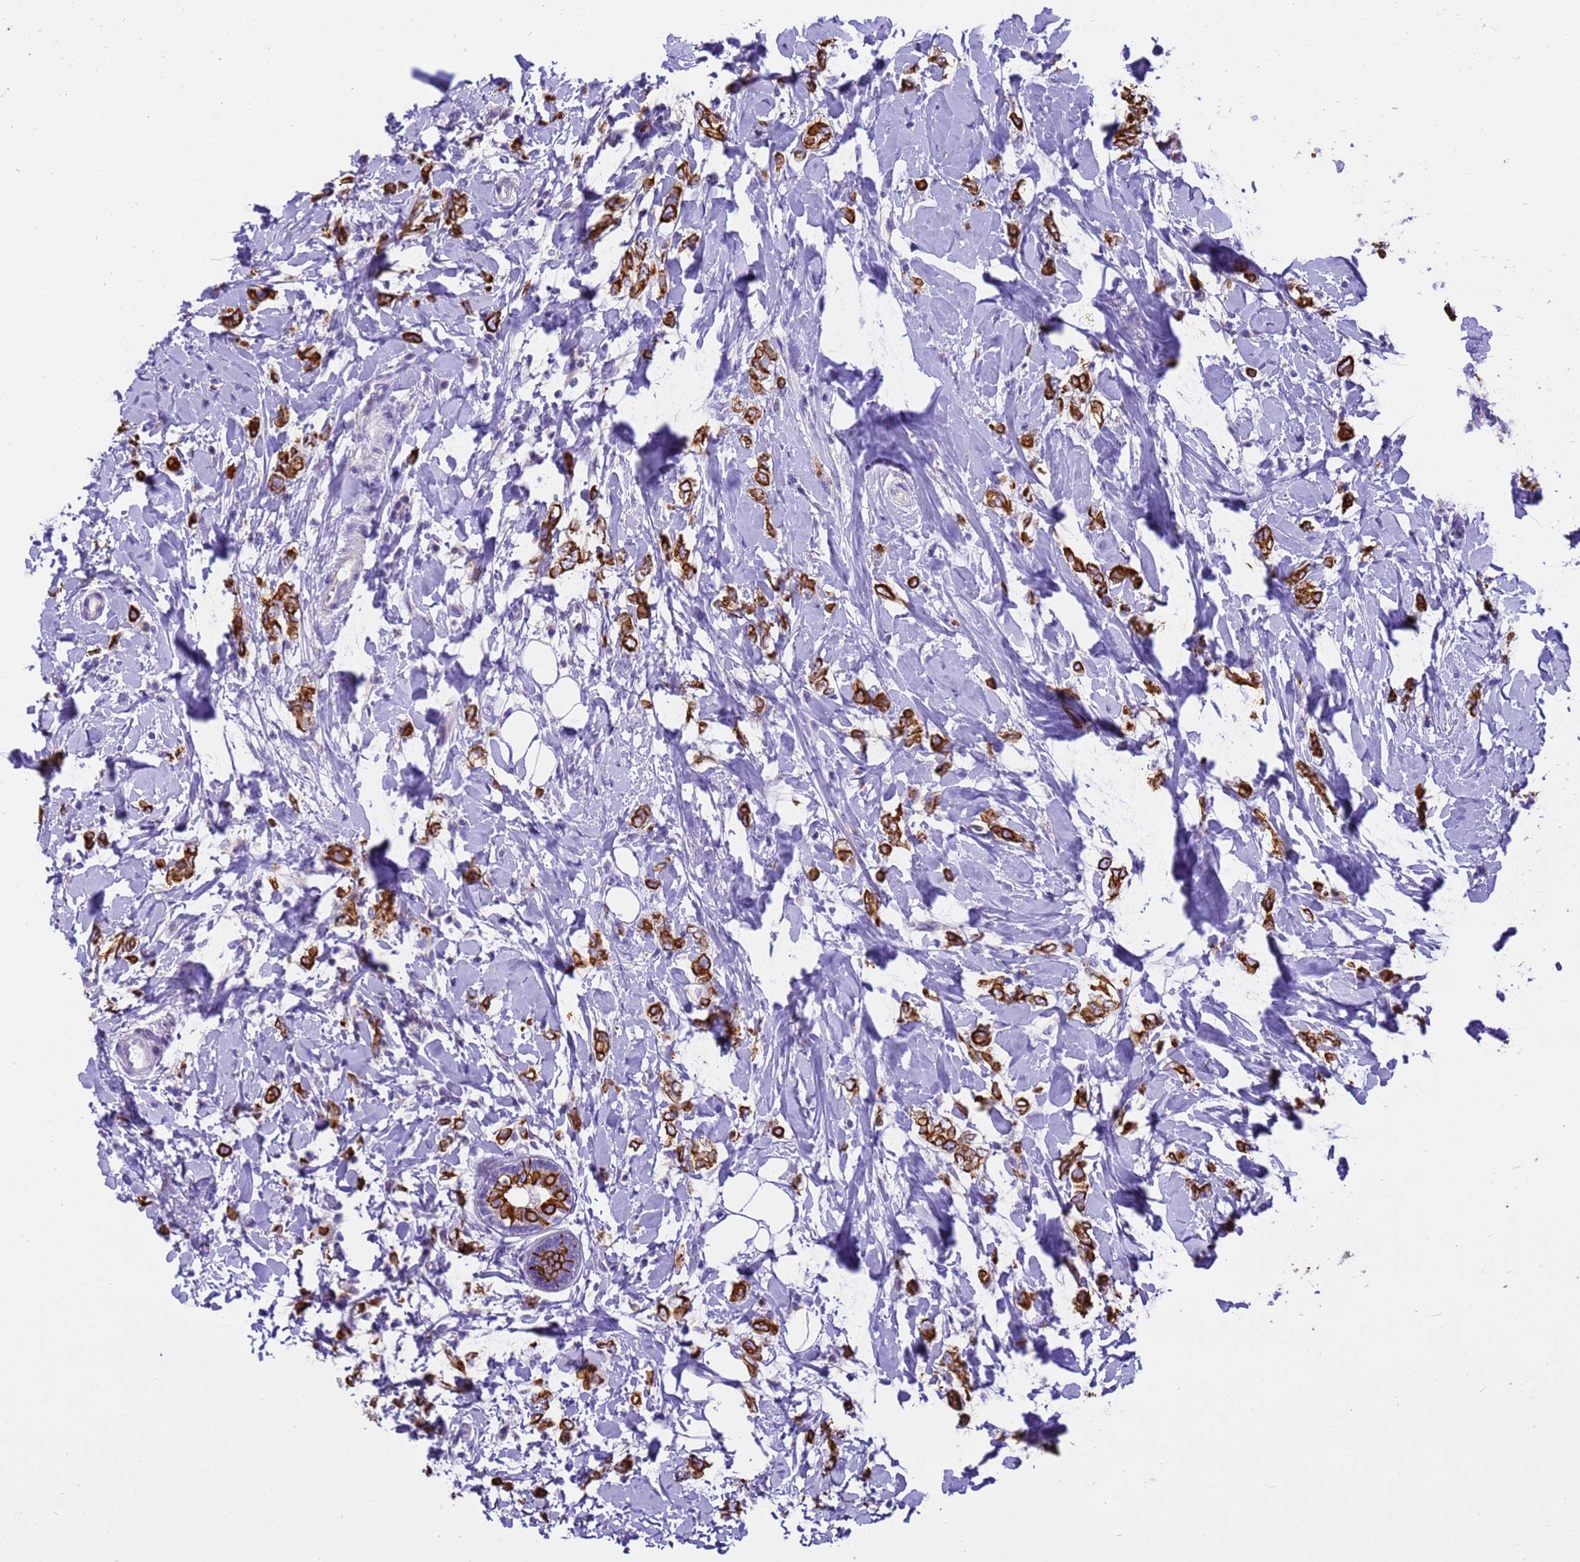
{"staining": {"intensity": "strong", "quantity": ">75%", "location": "cytoplasmic/membranous"}, "tissue": "breast cancer", "cell_type": "Tumor cells", "image_type": "cancer", "snomed": [{"axis": "morphology", "description": "Normal tissue, NOS"}, {"axis": "morphology", "description": "Lobular carcinoma"}, {"axis": "topography", "description": "Breast"}], "caption": "This photomicrograph shows lobular carcinoma (breast) stained with immunohistochemistry to label a protein in brown. The cytoplasmic/membranous of tumor cells show strong positivity for the protein. Nuclei are counter-stained blue.", "gene": "PIEZO2", "patient": {"sex": "female", "age": 47}}